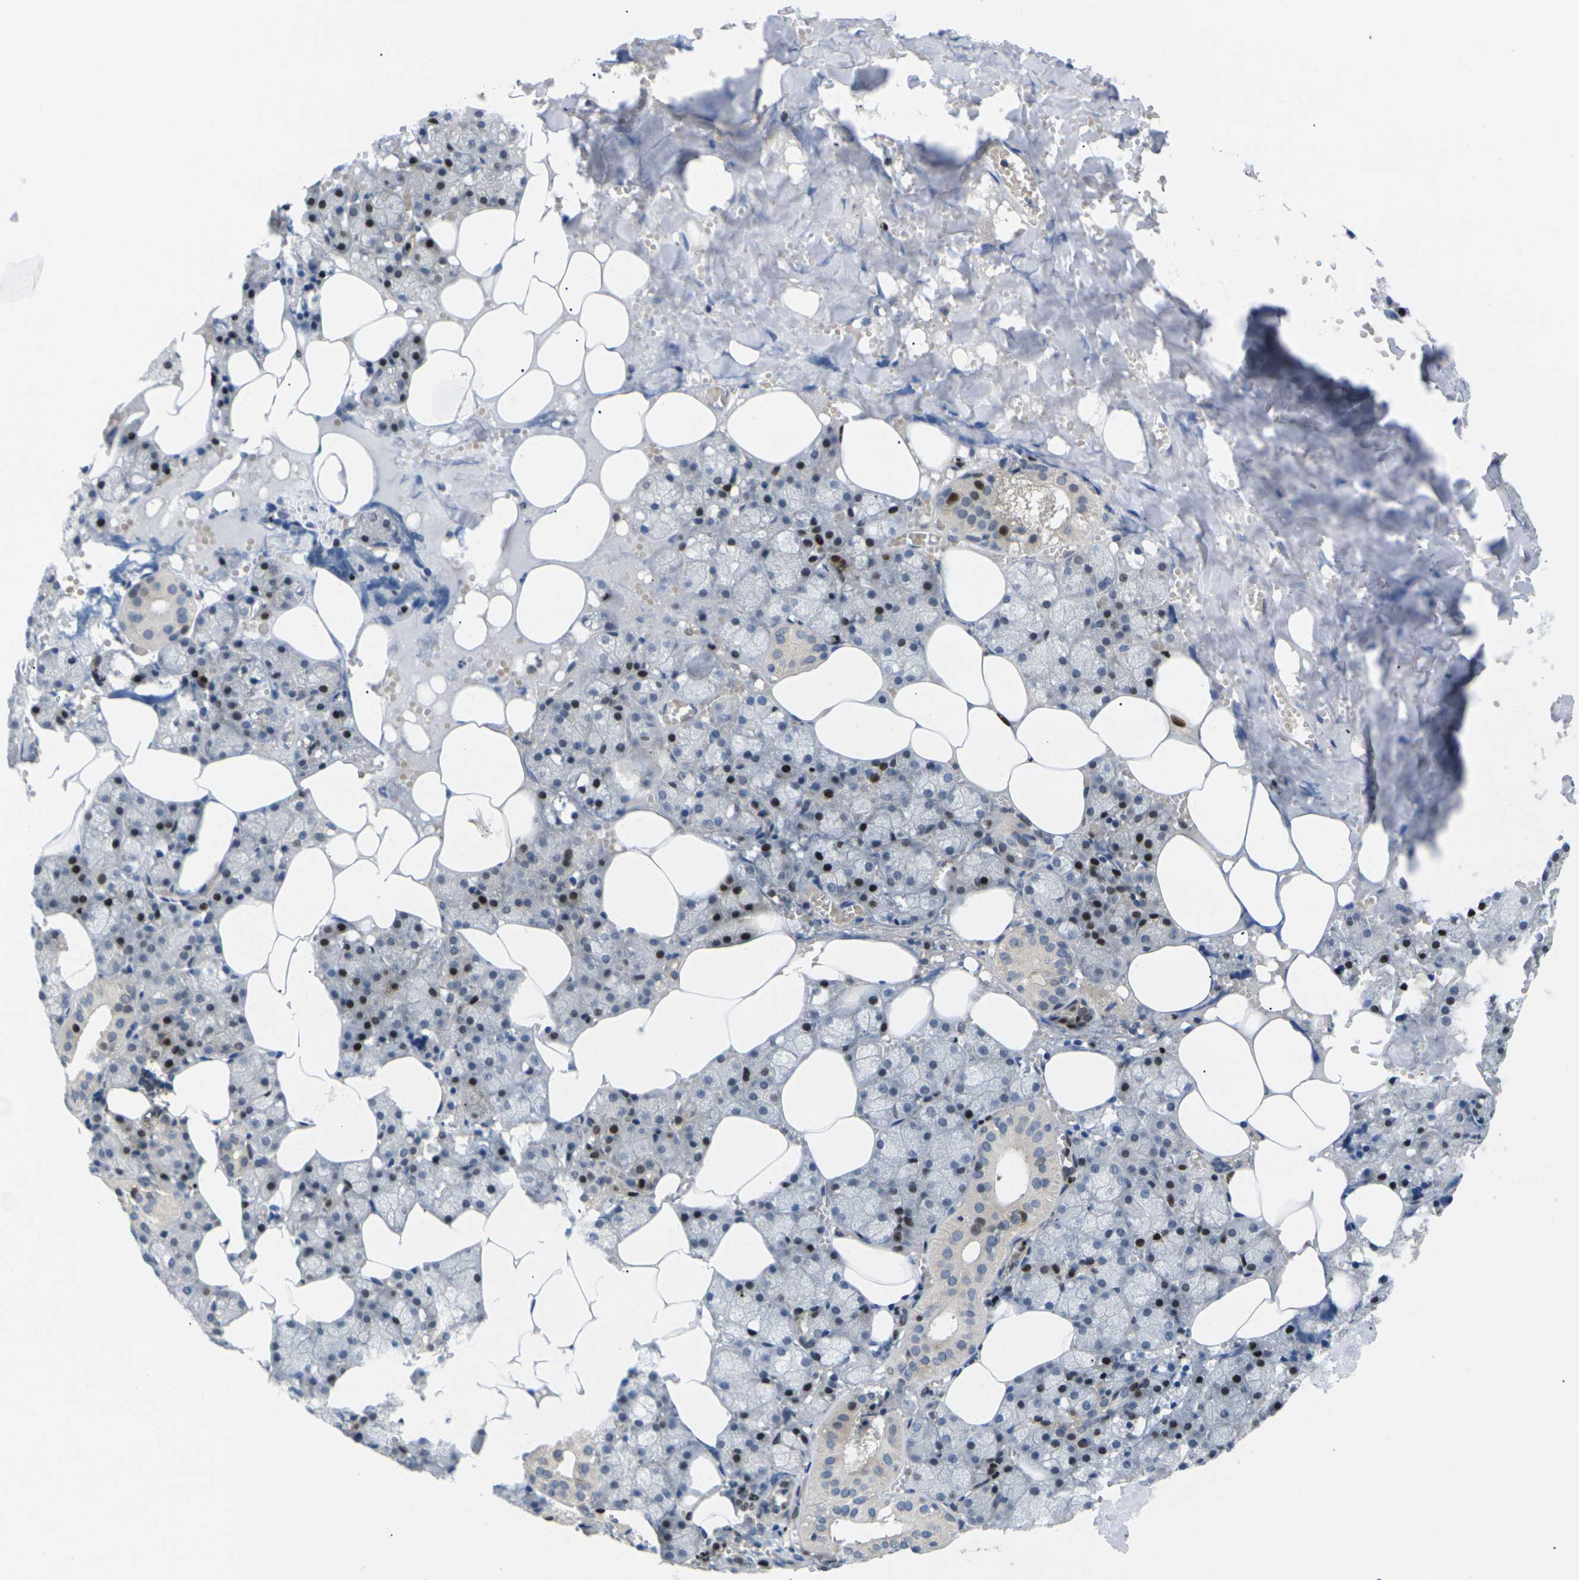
{"staining": {"intensity": "strong", "quantity": "25%-75%", "location": "nuclear"}, "tissue": "salivary gland", "cell_type": "Glandular cells", "image_type": "normal", "snomed": [{"axis": "morphology", "description": "Normal tissue, NOS"}, {"axis": "topography", "description": "Salivary gland"}], "caption": "Immunohistochemistry (IHC) photomicrograph of normal human salivary gland stained for a protein (brown), which displays high levels of strong nuclear staining in about 25%-75% of glandular cells.", "gene": "RPS6KA3", "patient": {"sex": "male", "age": 62}}